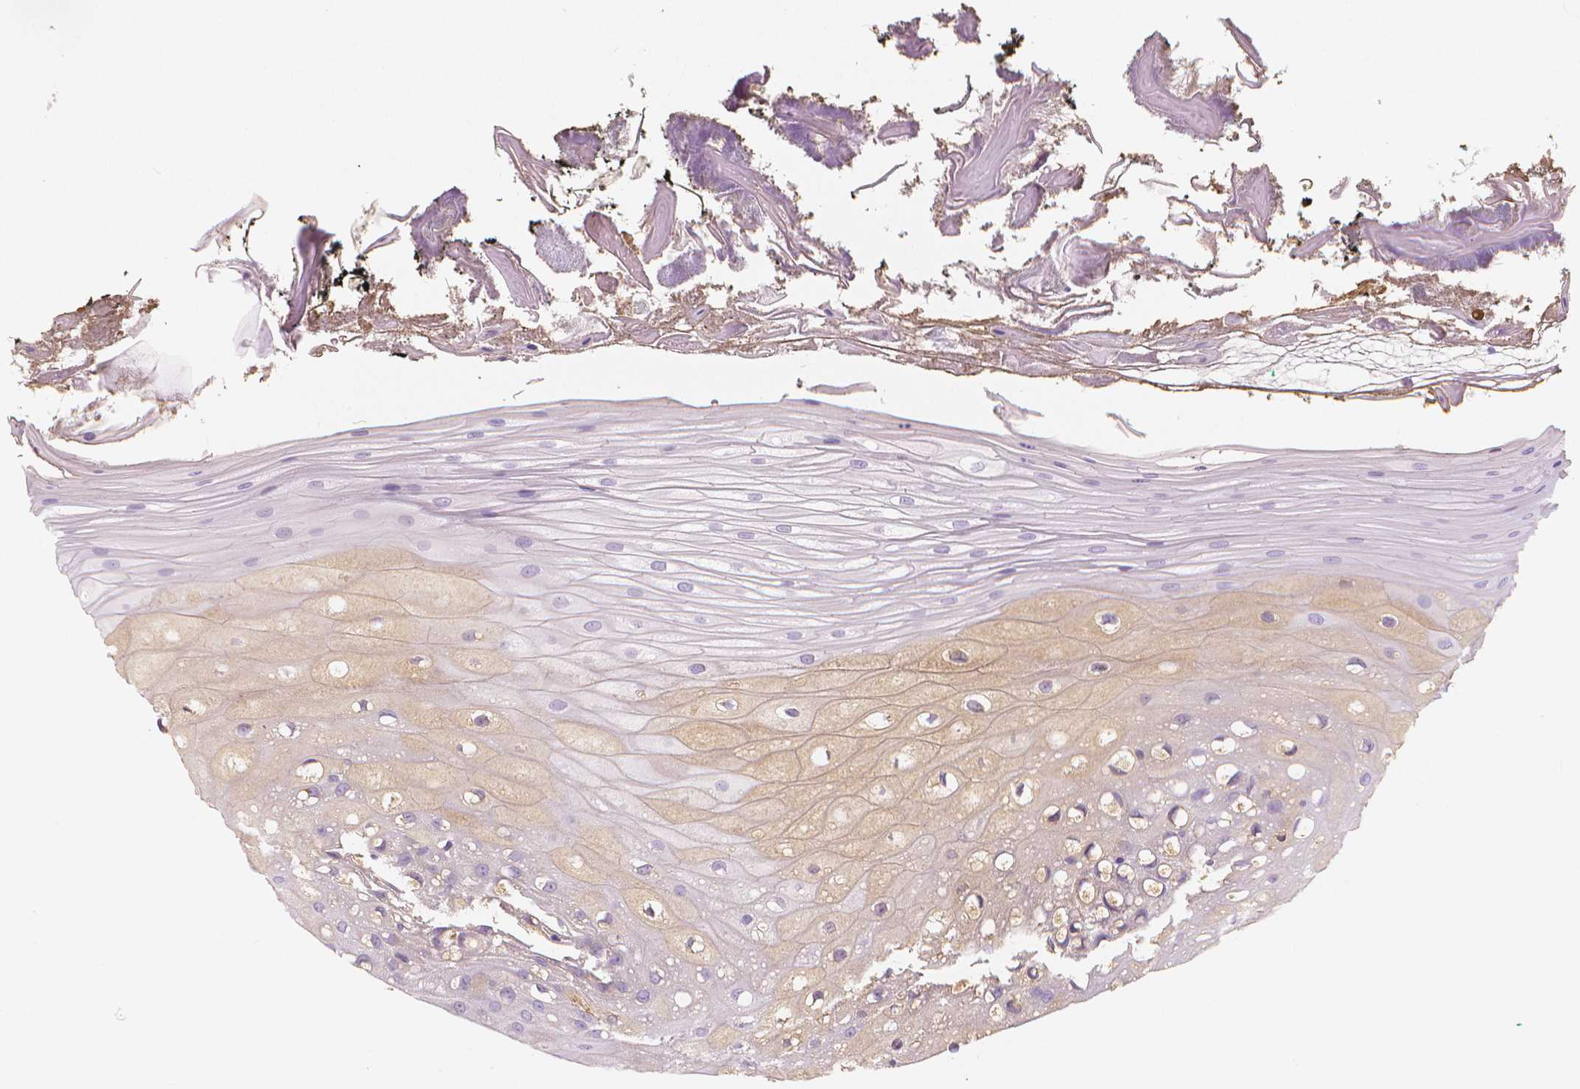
{"staining": {"intensity": "weak", "quantity": "<25%", "location": "cytoplasmic/membranous"}, "tissue": "oral mucosa", "cell_type": "Squamous epithelial cells", "image_type": "normal", "snomed": [{"axis": "morphology", "description": "Normal tissue, NOS"}, {"axis": "morphology", "description": "Squamous cell carcinoma, NOS"}, {"axis": "topography", "description": "Oral tissue"}, {"axis": "topography", "description": "Head-Neck"}], "caption": "DAB immunohistochemical staining of unremarkable human oral mucosa displays no significant positivity in squamous epithelial cells.", "gene": "APOA4", "patient": {"sex": "male", "age": 69}}